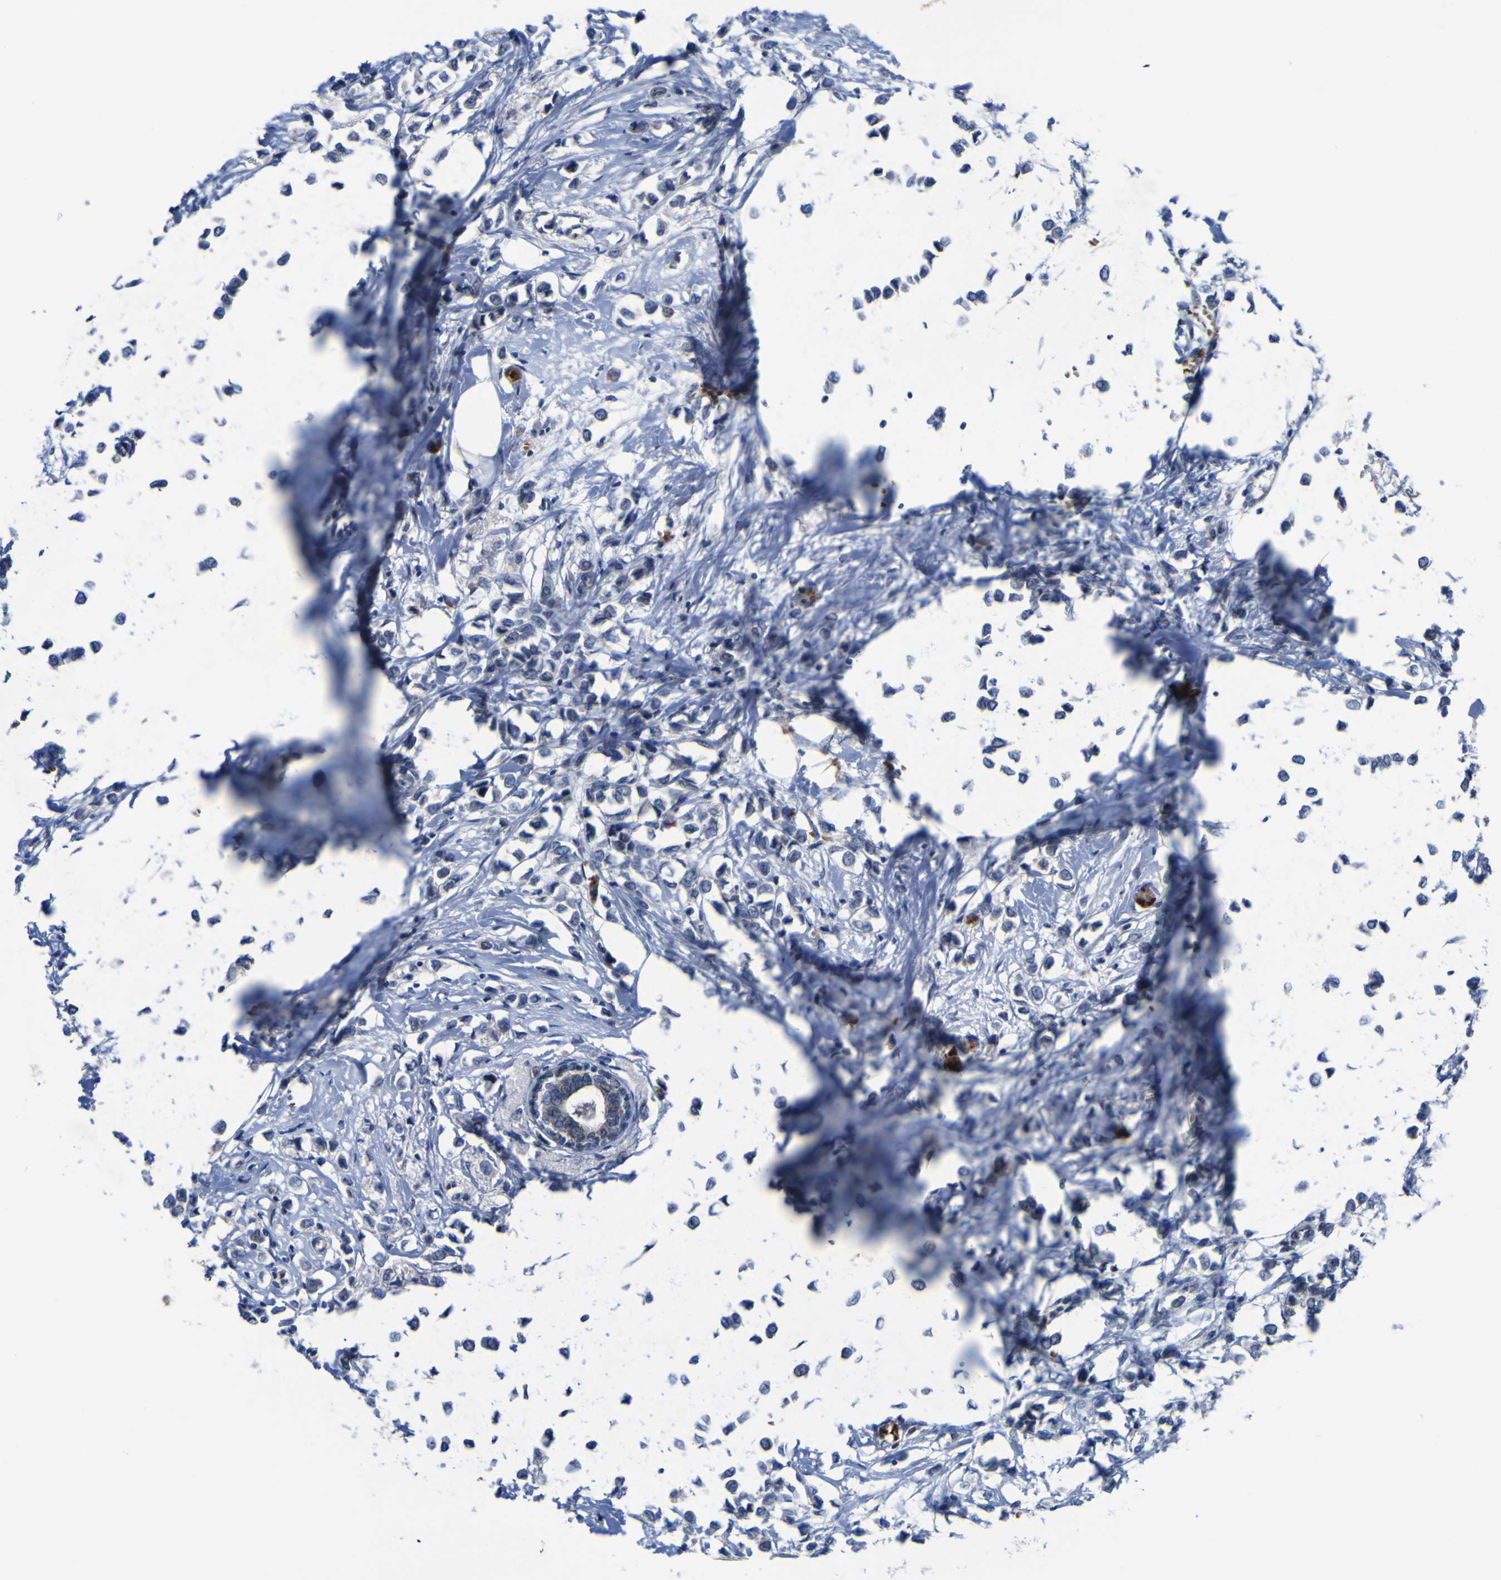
{"staining": {"intensity": "negative", "quantity": "none", "location": "none"}, "tissue": "breast cancer", "cell_type": "Tumor cells", "image_type": "cancer", "snomed": [{"axis": "morphology", "description": "Lobular carcinoma"}, {"axis": "topography", "description": "Breast"}], "caption": "Immunohistochemical staining of human breast cancer reveals no significant positivity in tumor cells.", "gene": "NAV1", "patient": {"sex": "female", "age": 51}}